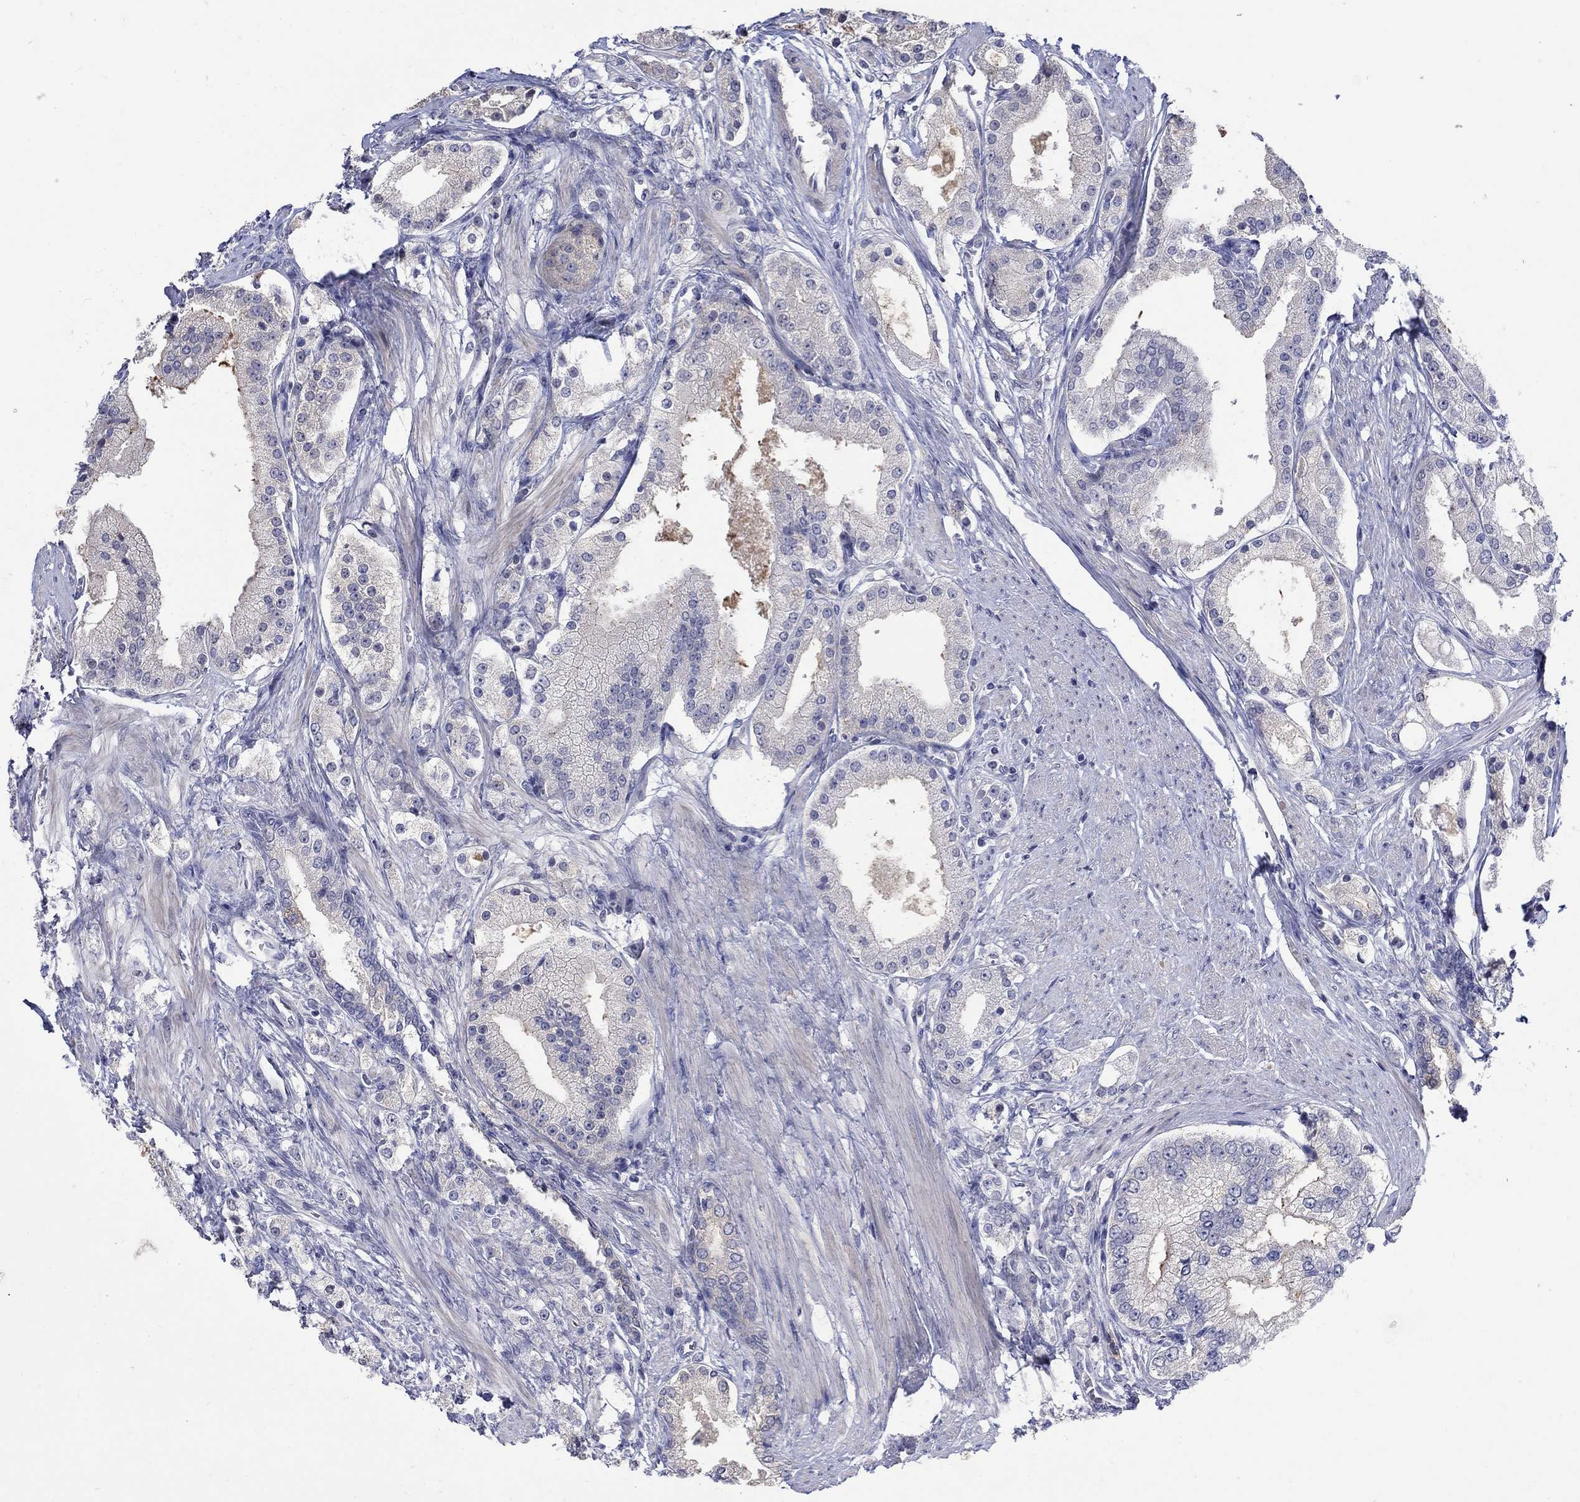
{"staining": {"intensity": "negative", "quantity": "none", "location": "none"}, "tissue": "prostate cancer", "cell_type": "Tumor cells", "image_type": "cancer", "snomed": [{"axis": "morphology", "description": "Adenocarcinoma, NOS"}, {"axis": "topography", "description": "Prostate and seminal vesicle, NOS"}, {"axis": "topography", "description": "Prostate"}], "caption": "Immunohistochemistry of human prostate cancer displays no staining in tumor cells.", "gene": "CETN1", "patient": {"sex": "male", "age": 67}}